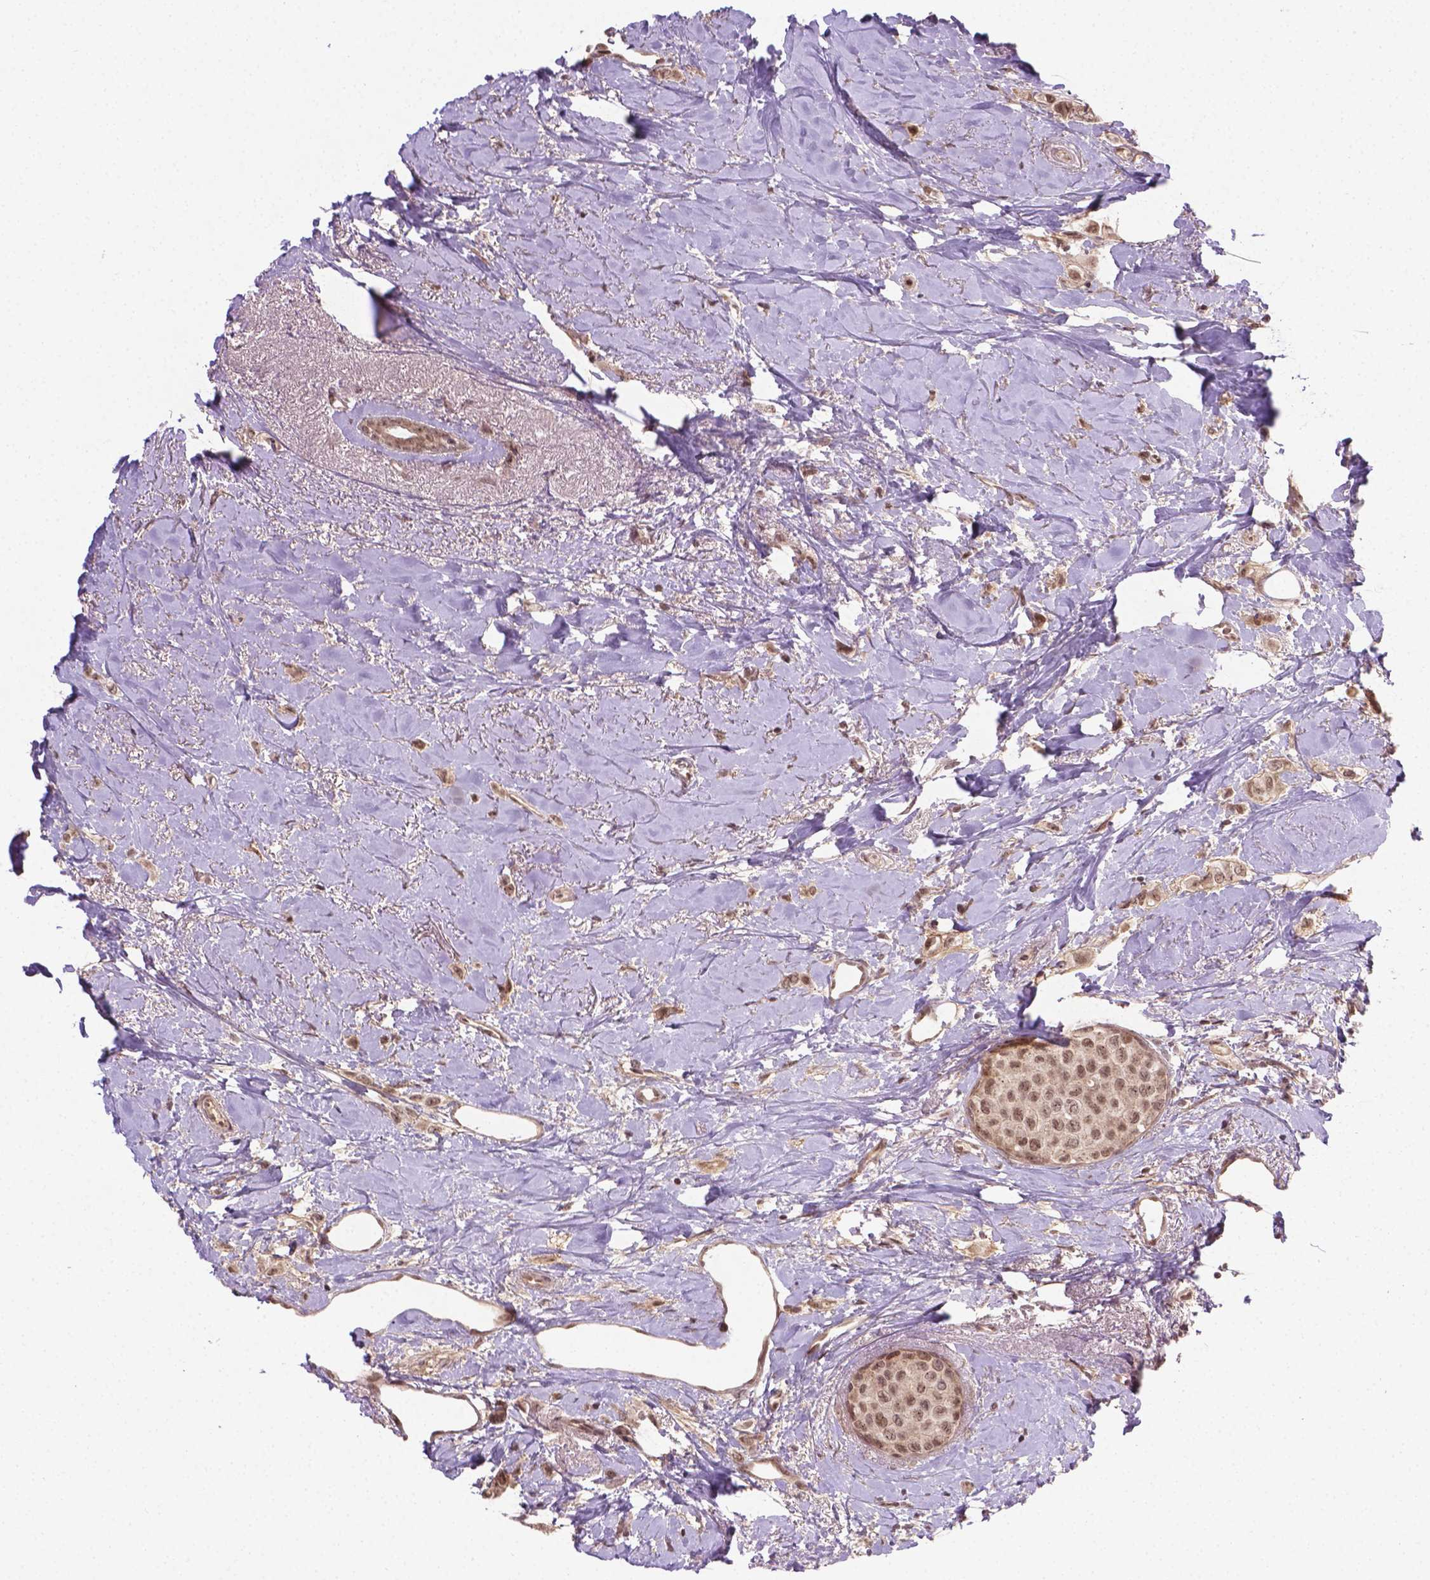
{"staining": {"intensity": "moderate", "quantity": ">75%", "location": "cytoplasmic/membranous,nuclear"}, "tissue": "breast cancer", "cell_type": "Tumor cells", "image_type": "cancer", "snomed": [{"axis": "morphology", "description": "Lobular carcinoma"}, {"axis": "topography", "description": "Breast"}], "caption": "Moderate cytoplasmic/membranous and nuclear protein expression is appreciated in about >75% of tumor cells in lobular carcinoma (breast).", "gene": "ANKRD54", "patient": {"sex": "female", "age": 66}}